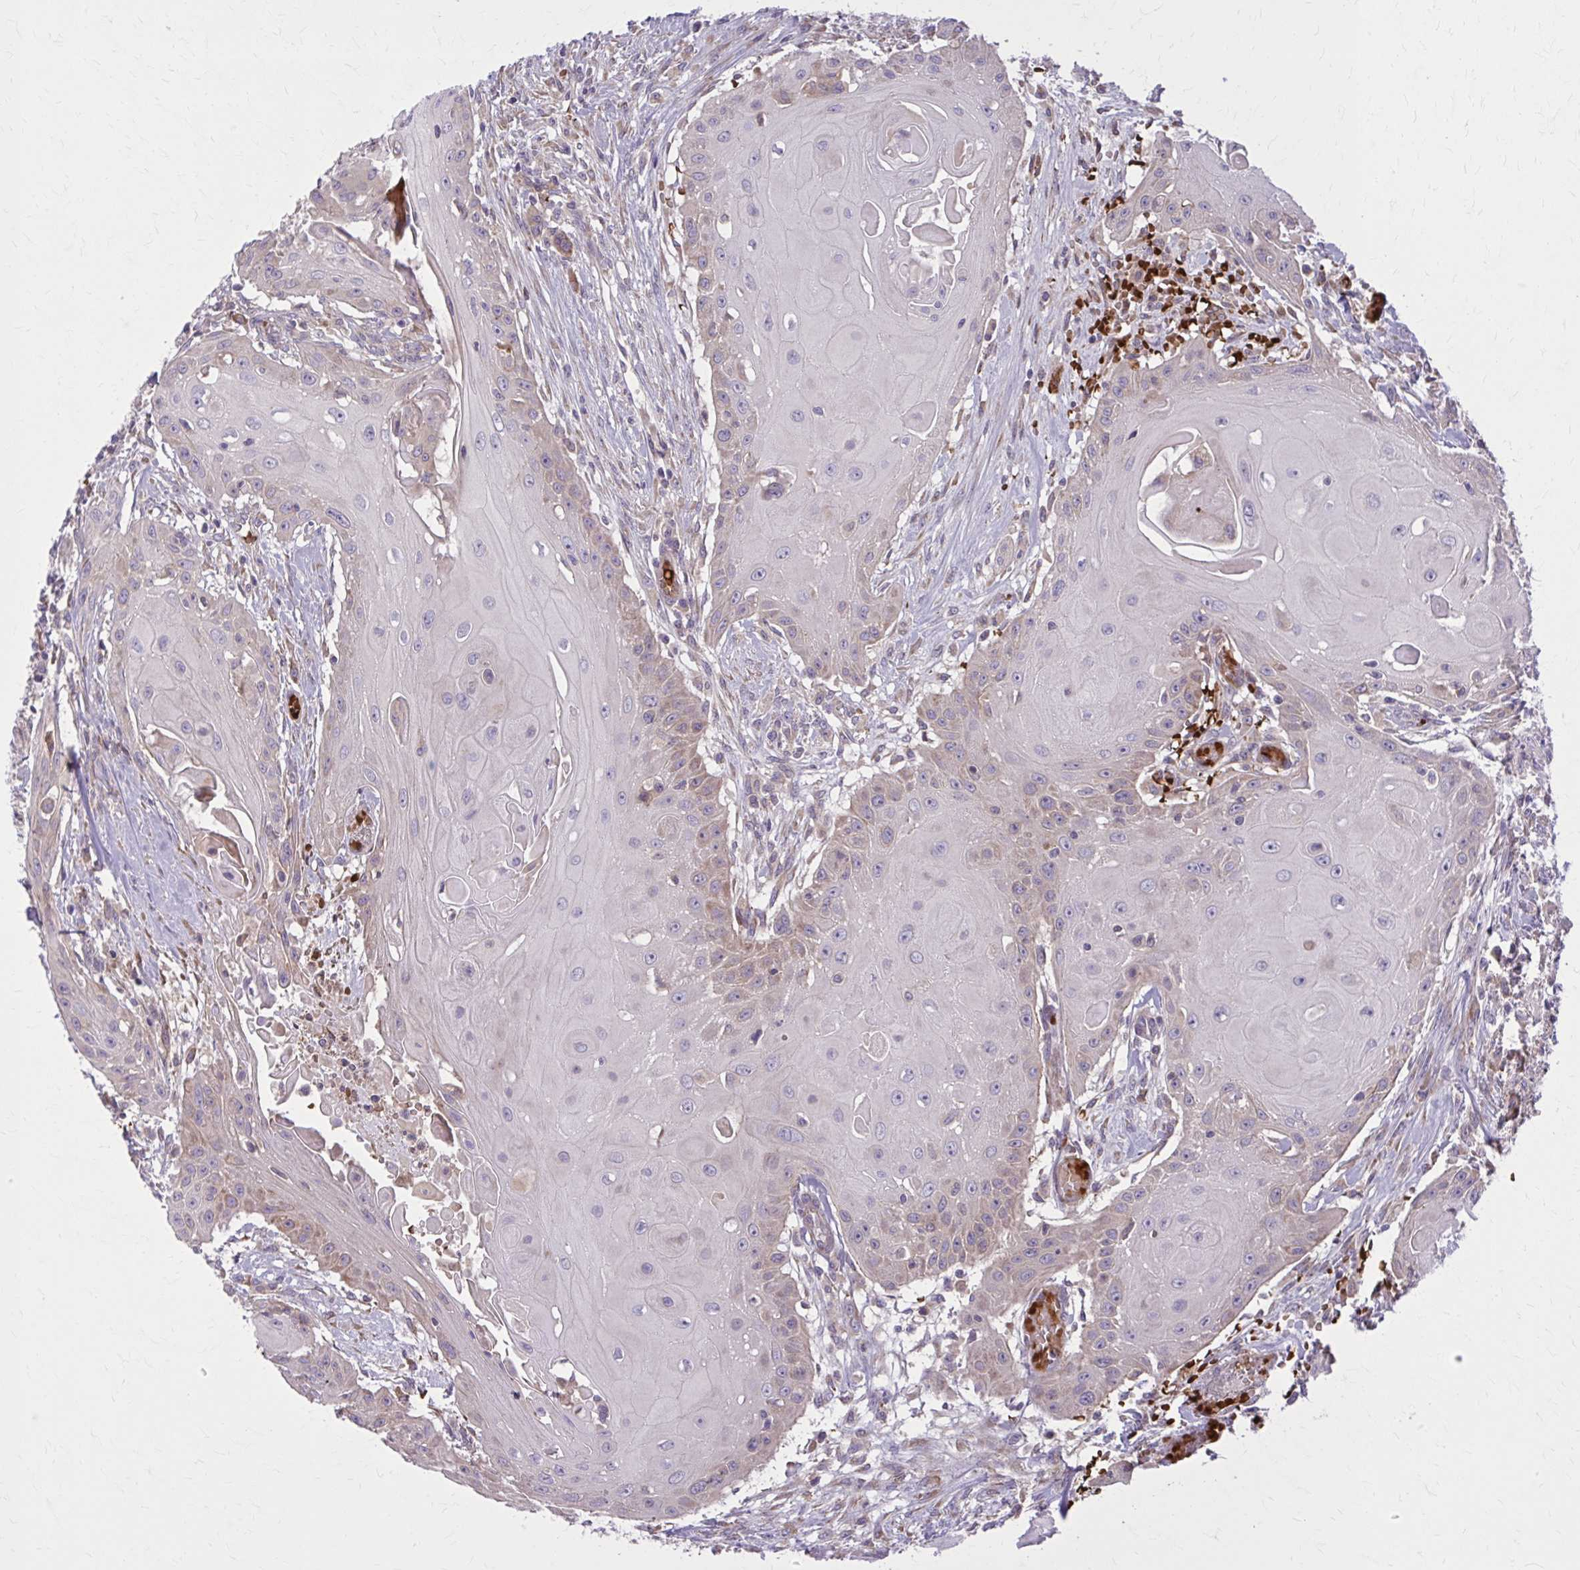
{"staining": {"intensity": "weak", "quantity": "25%-75%", "location": "cytoplasmic/membranous"}, "tissue": "head and neck cancer", "cell_type": "Tumor cells", "image_type": "cancer", "snomed": [{"axis": "morphology", "description": "Squamous cell carcinoma, NOS"}, {"axis": "topography", "description": "Oral tissue"}, {"axis": "topography", "description": "Head-Neck"}, {"axis": "topography", "description": "Neck, NOS"}], "caption": "High-power microscopy captured an immunohistochemistry (IHC) histopathology image of head and neck cancer (squamous cell carcinoma), revealing weak cytoplasmic/membranous positivity in about 25%-75% of tumor cells.", "gene": "SNF8", "patient": {"sex": "female", "age": 55}}